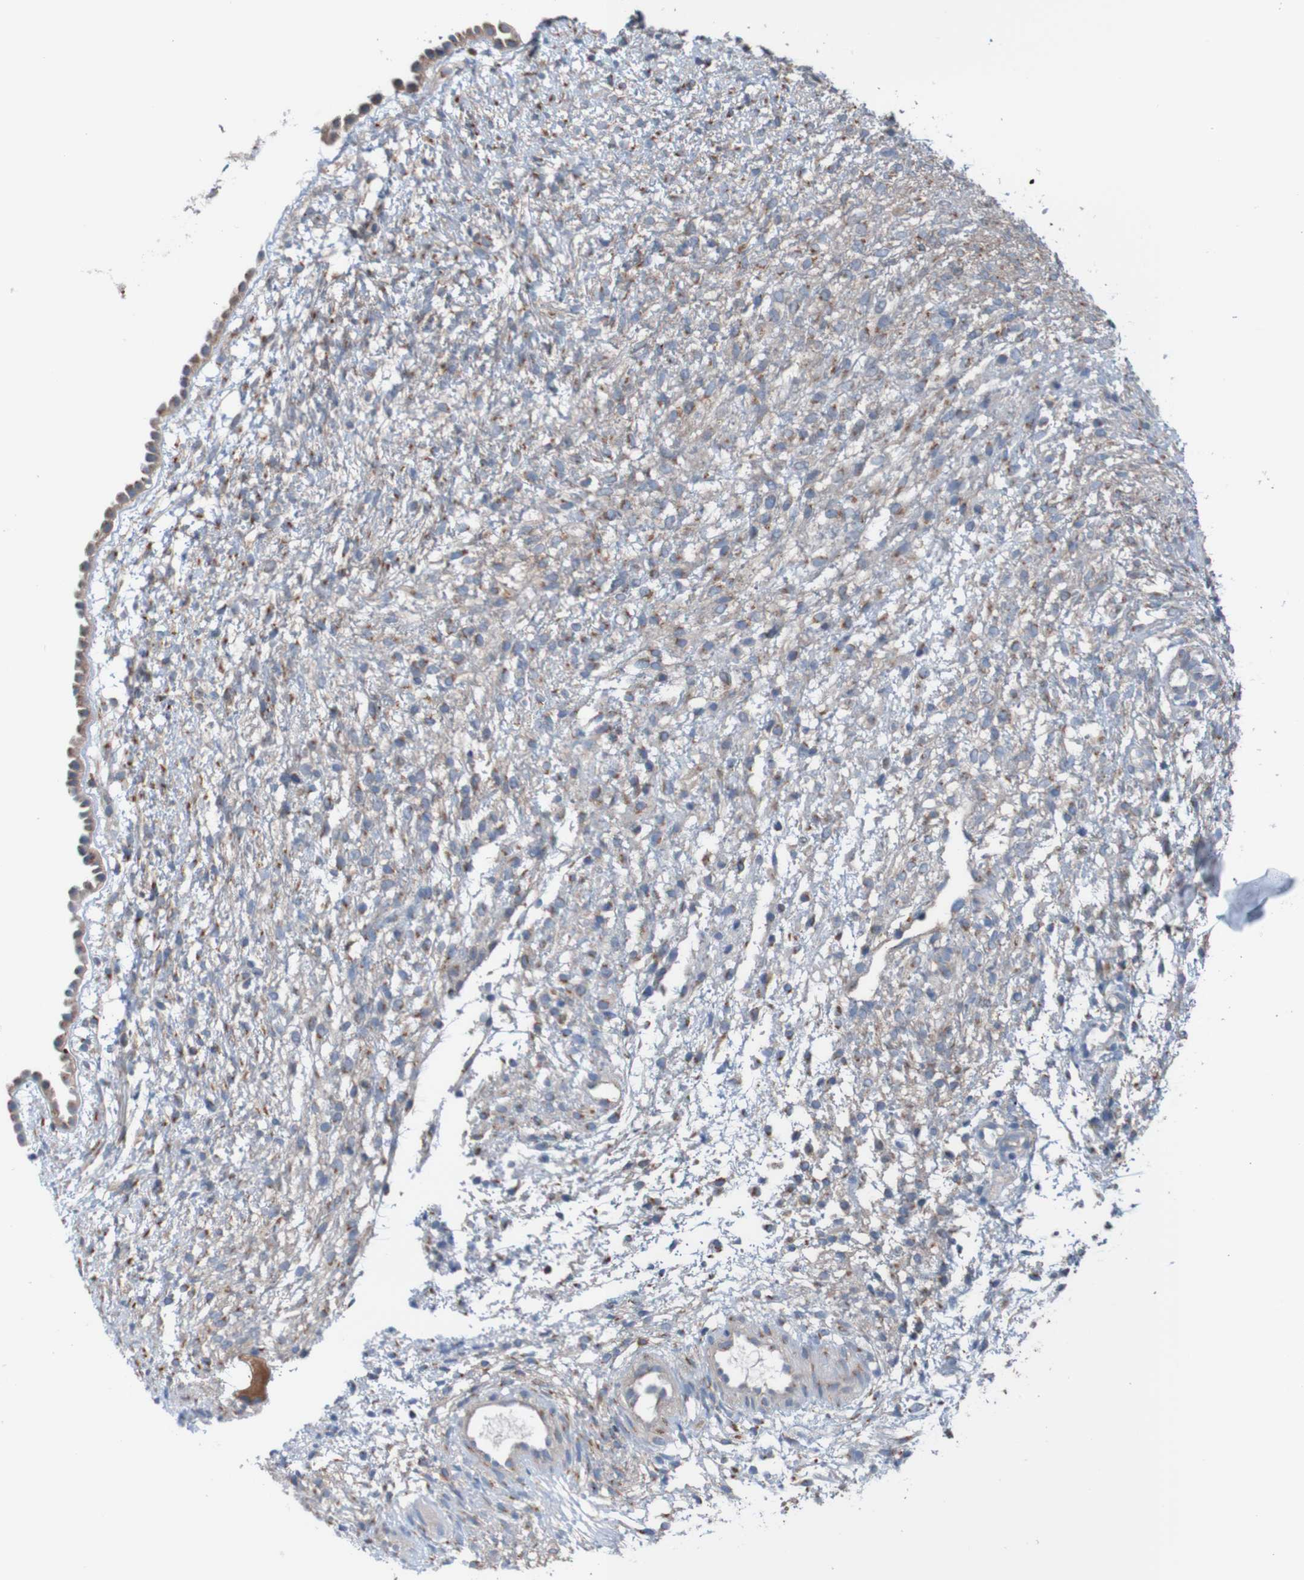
{"staining": {"intensity": "moderate", "quantity": ">75%", "location": "cytoplasmic/membranous"}, "tissue": "ovary", "cell_type": "Ovarian stroma cells", "image_type": "normal", "snomed": [{"axis": "morphology", "description": "Normal tissue, NOS"}, {"axis": "morphology", "description": "Cyst, NOS"}, {"axis": "topography", "description": "Ovary"}], "caption": "Immunohistochemistry (IHC) histopathology image of normal ovary: ovary stained using IHC demonstrates medium levels of moderate protein expression localized specifically in the cytoplasmic/membranous of ovarian stroma cells, appearing as a cytoplasmic/membranous brown color.", "gene": "MINAR1", "patient": {"sex": "female", "age": 18}}